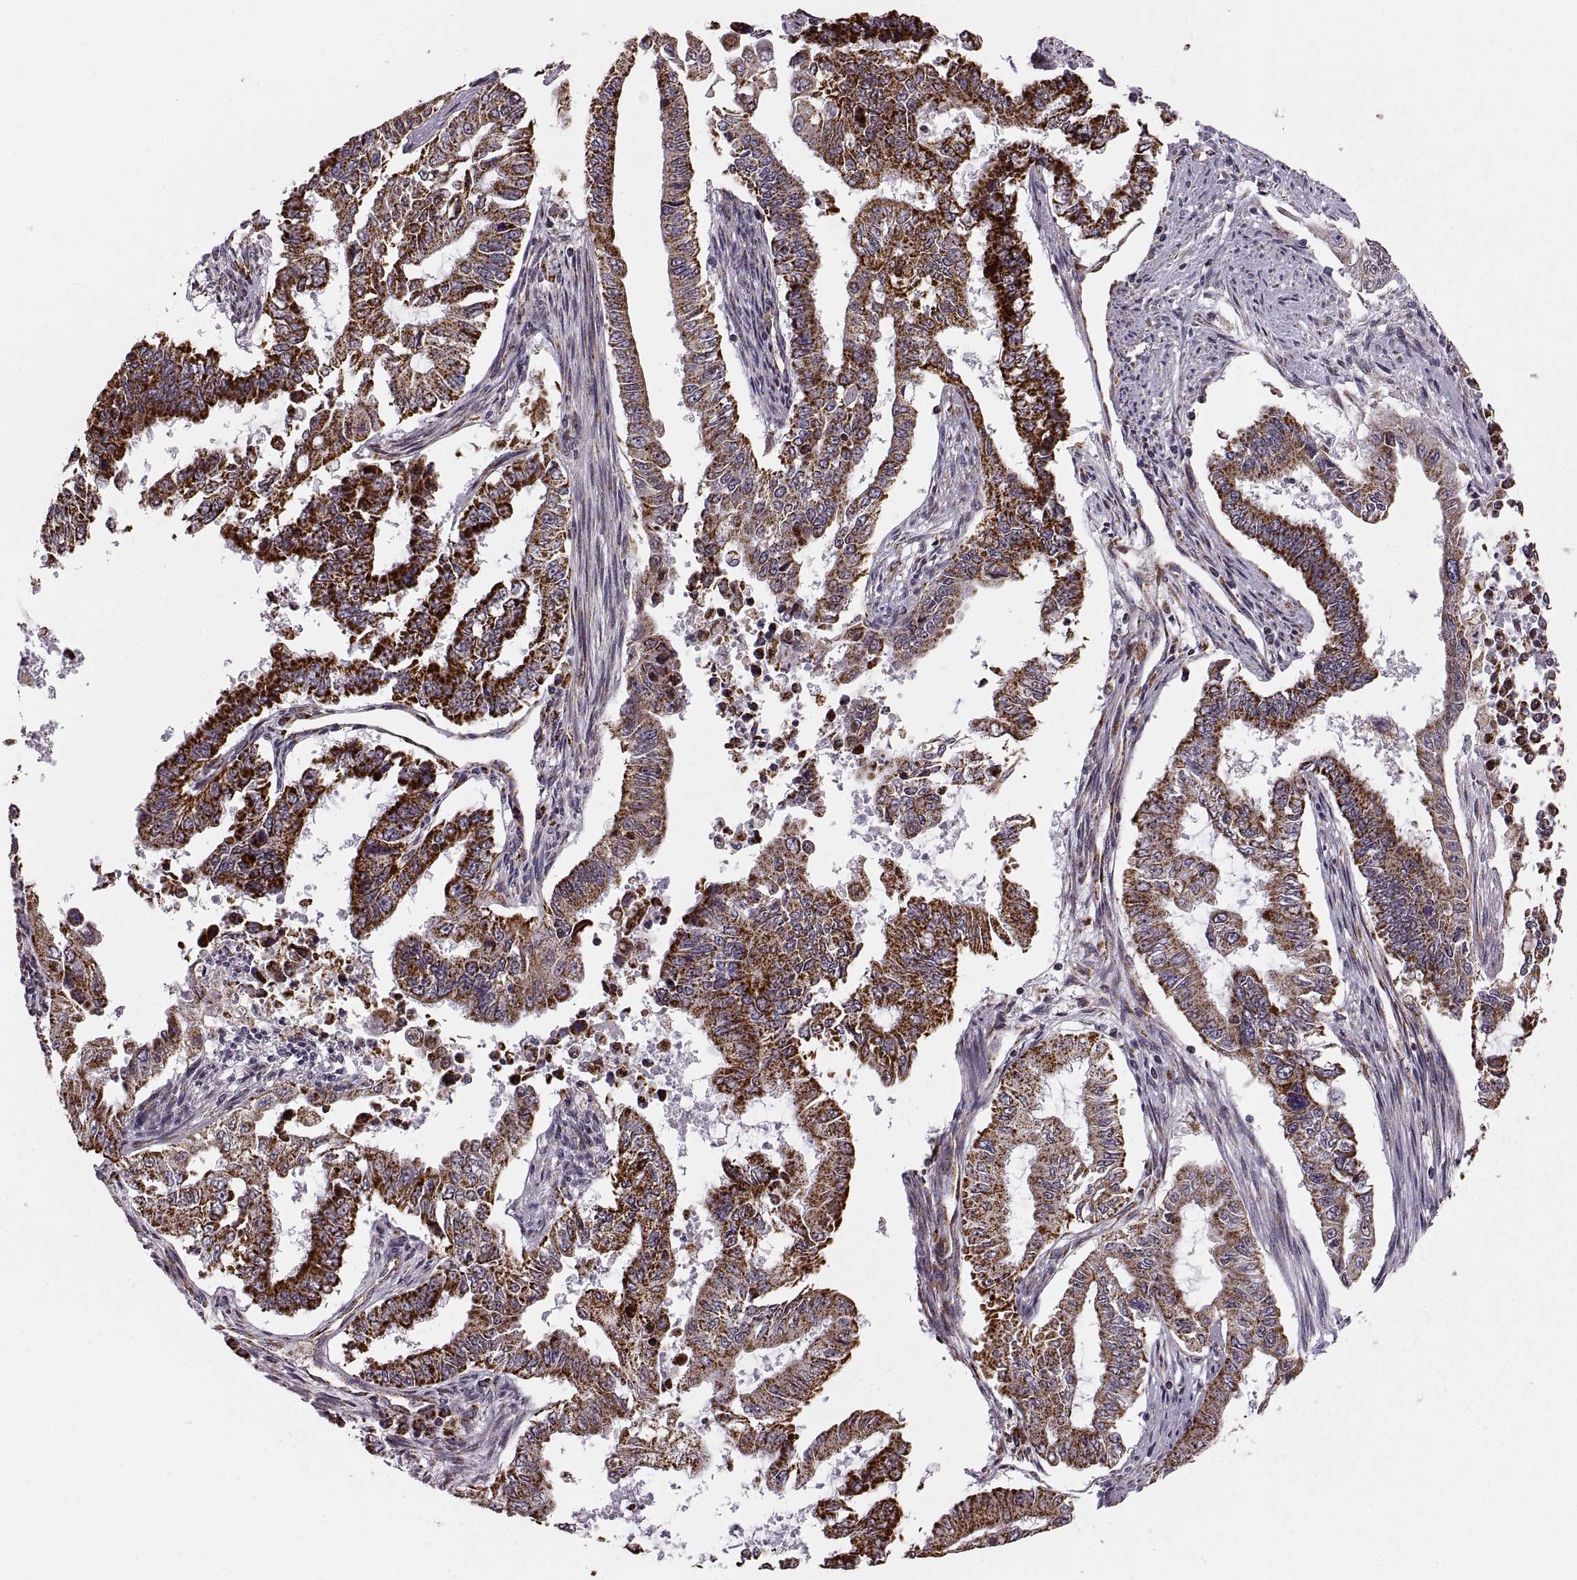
{"staining": {"intensity": "strong", "quantity": ">75%", "location": "cytoplasmic/membranous"}, "tissue": "endometrial cancer", "cell_type": "Tumor cells", "image_type": "cancer", "snomed": [{"axis": "morphology", "description": "Adenocarcinoma, NOS"}, {"axis": "topography", "description": "Uterus"}], "caption": "A photomicrograph of adenocarcinoma (endometrial) stained for a protein displays strong cytoplasmic/membranous brown staining in tumor cells.", "gene": "ARSD", "patient": {"sex": "female", "age": 59}}